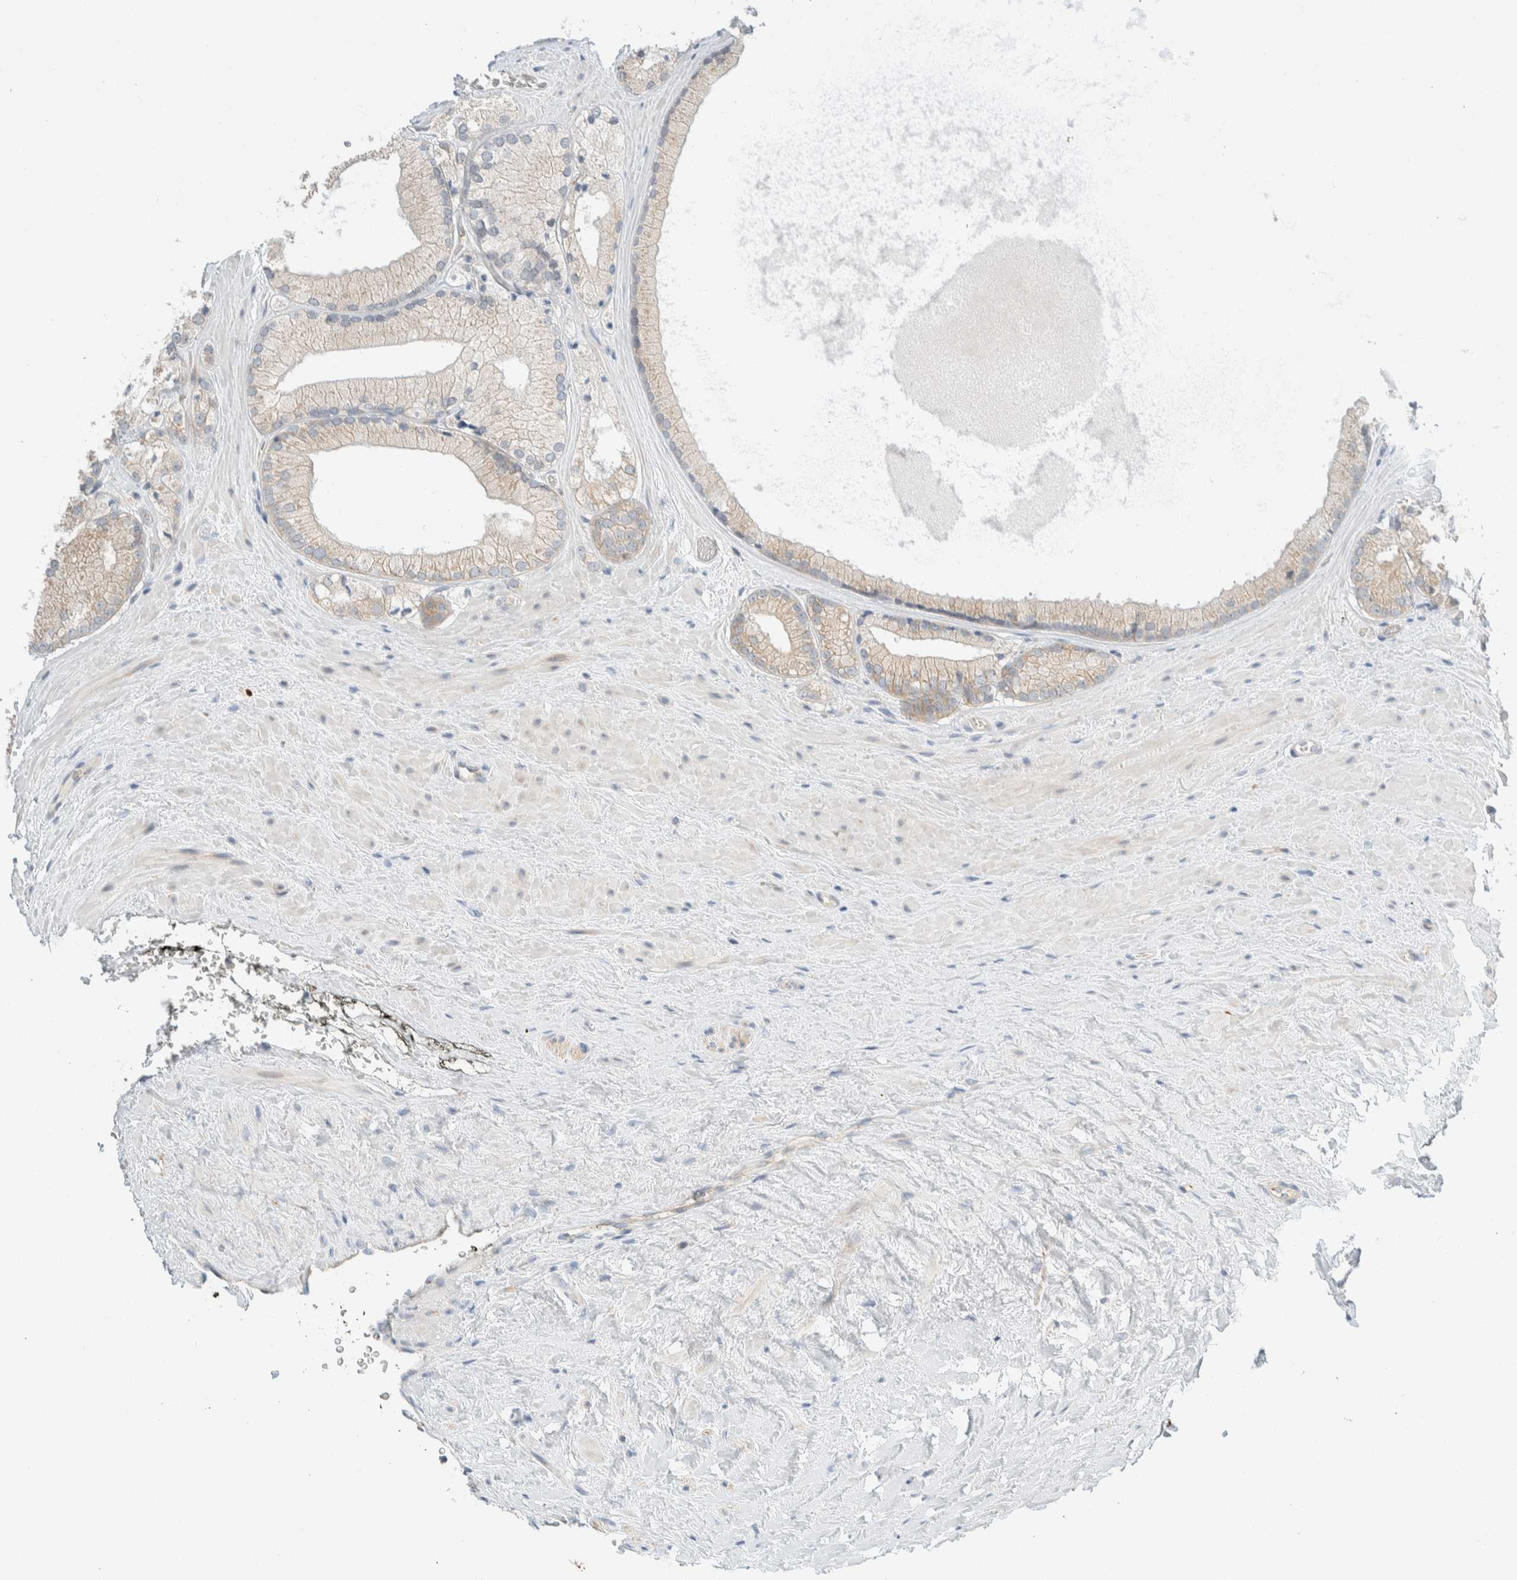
{"staining": {"intensity": "weak", "quantity": "<25%", "location": "cytoplasmic/membranous"}, "tissue": "prostate cancer", "cell_type": "Tumor cells", "image_type": "cancer", "snomed": [{"axis": "morphology", "description": "Adenocarcinoma, Low grade"}, {"axis": "topography", "description": "Prostate"}], "caption": "The image reveals no significant expression in tumor cells of prostate cancer.", "gene": "TMEM184B", "patient": {"sex": "male", "age": 65}}